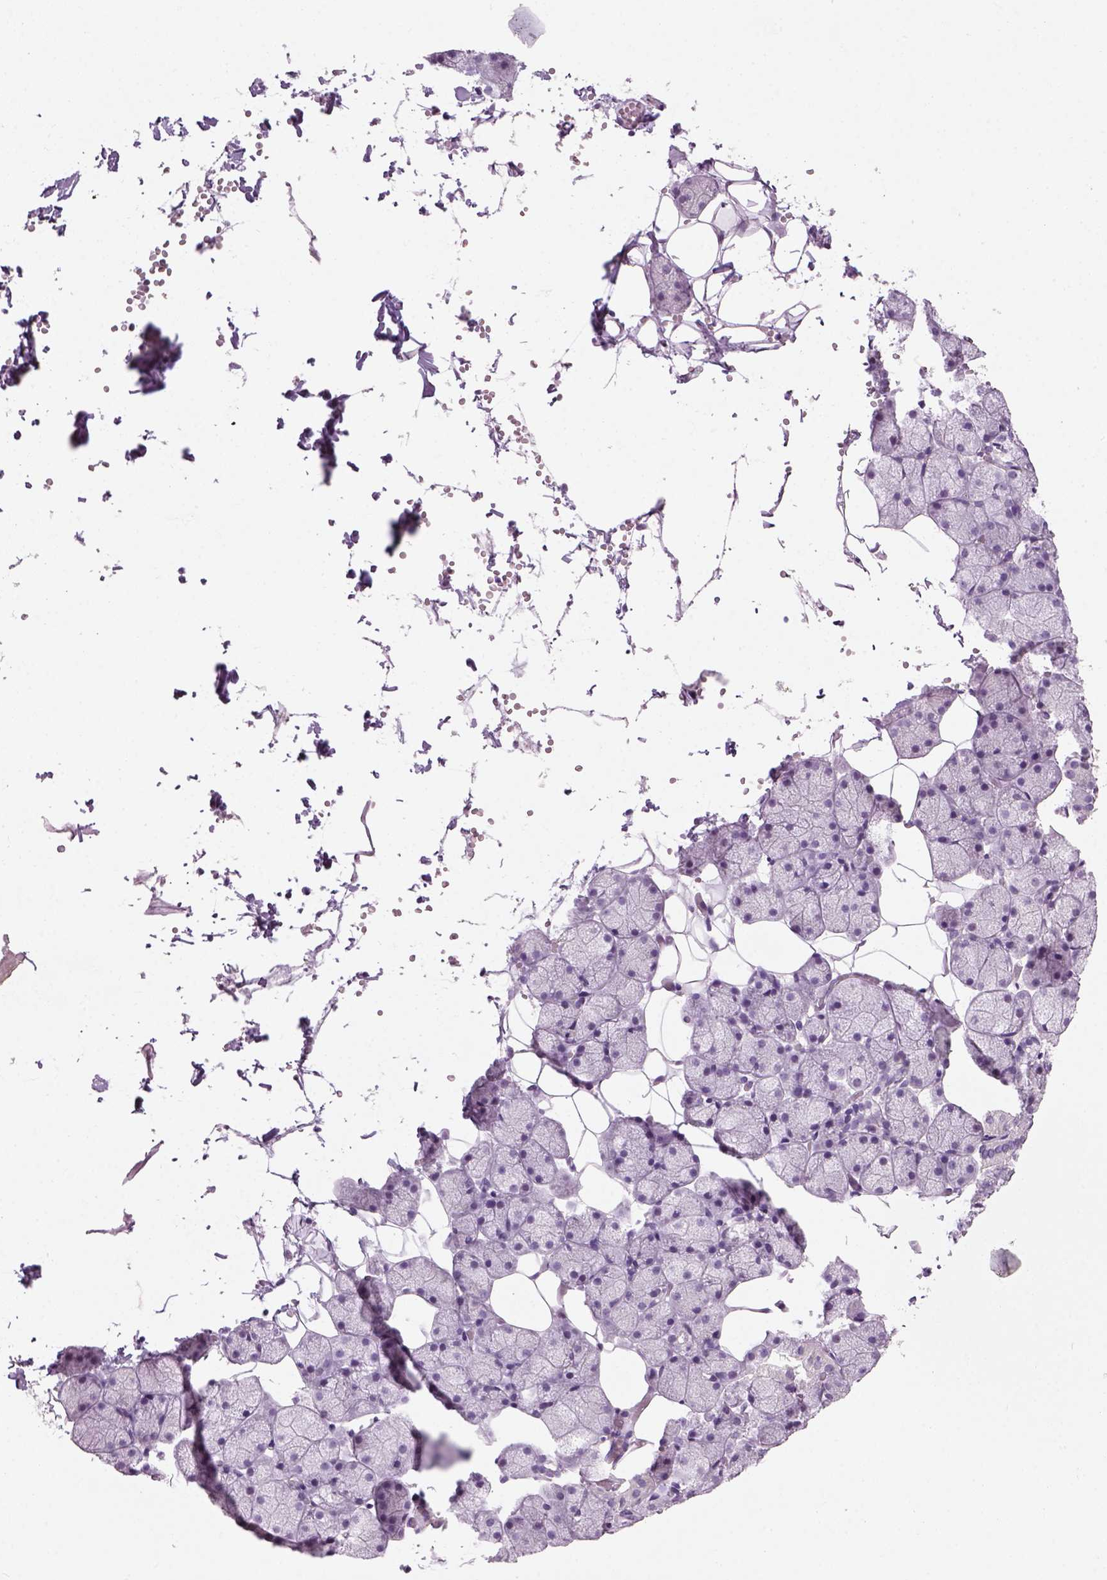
{"staining": {"intensity": "negative", "quantity": "none", "location": "none"}, "tissue": "salivary gland", "cell_type": "Glandular cells", "image_type": "normal", "snomed": [{"axis": "morphology", "description": "Normal tissue, NOS"}, {"axis": "topography", "description": "Salivary gland"}], "caption": "This micrograph is of normal salivary gland stained with immunohistochemistry to label a protein in brown with the nuclei are counter-stained blue. There is no staining in glandular cells. (DAB IHC visualized using brightfield microscopy, high magnification).", "gene": "GABRB2", "patient": {"sex": "male", "age": 38}}